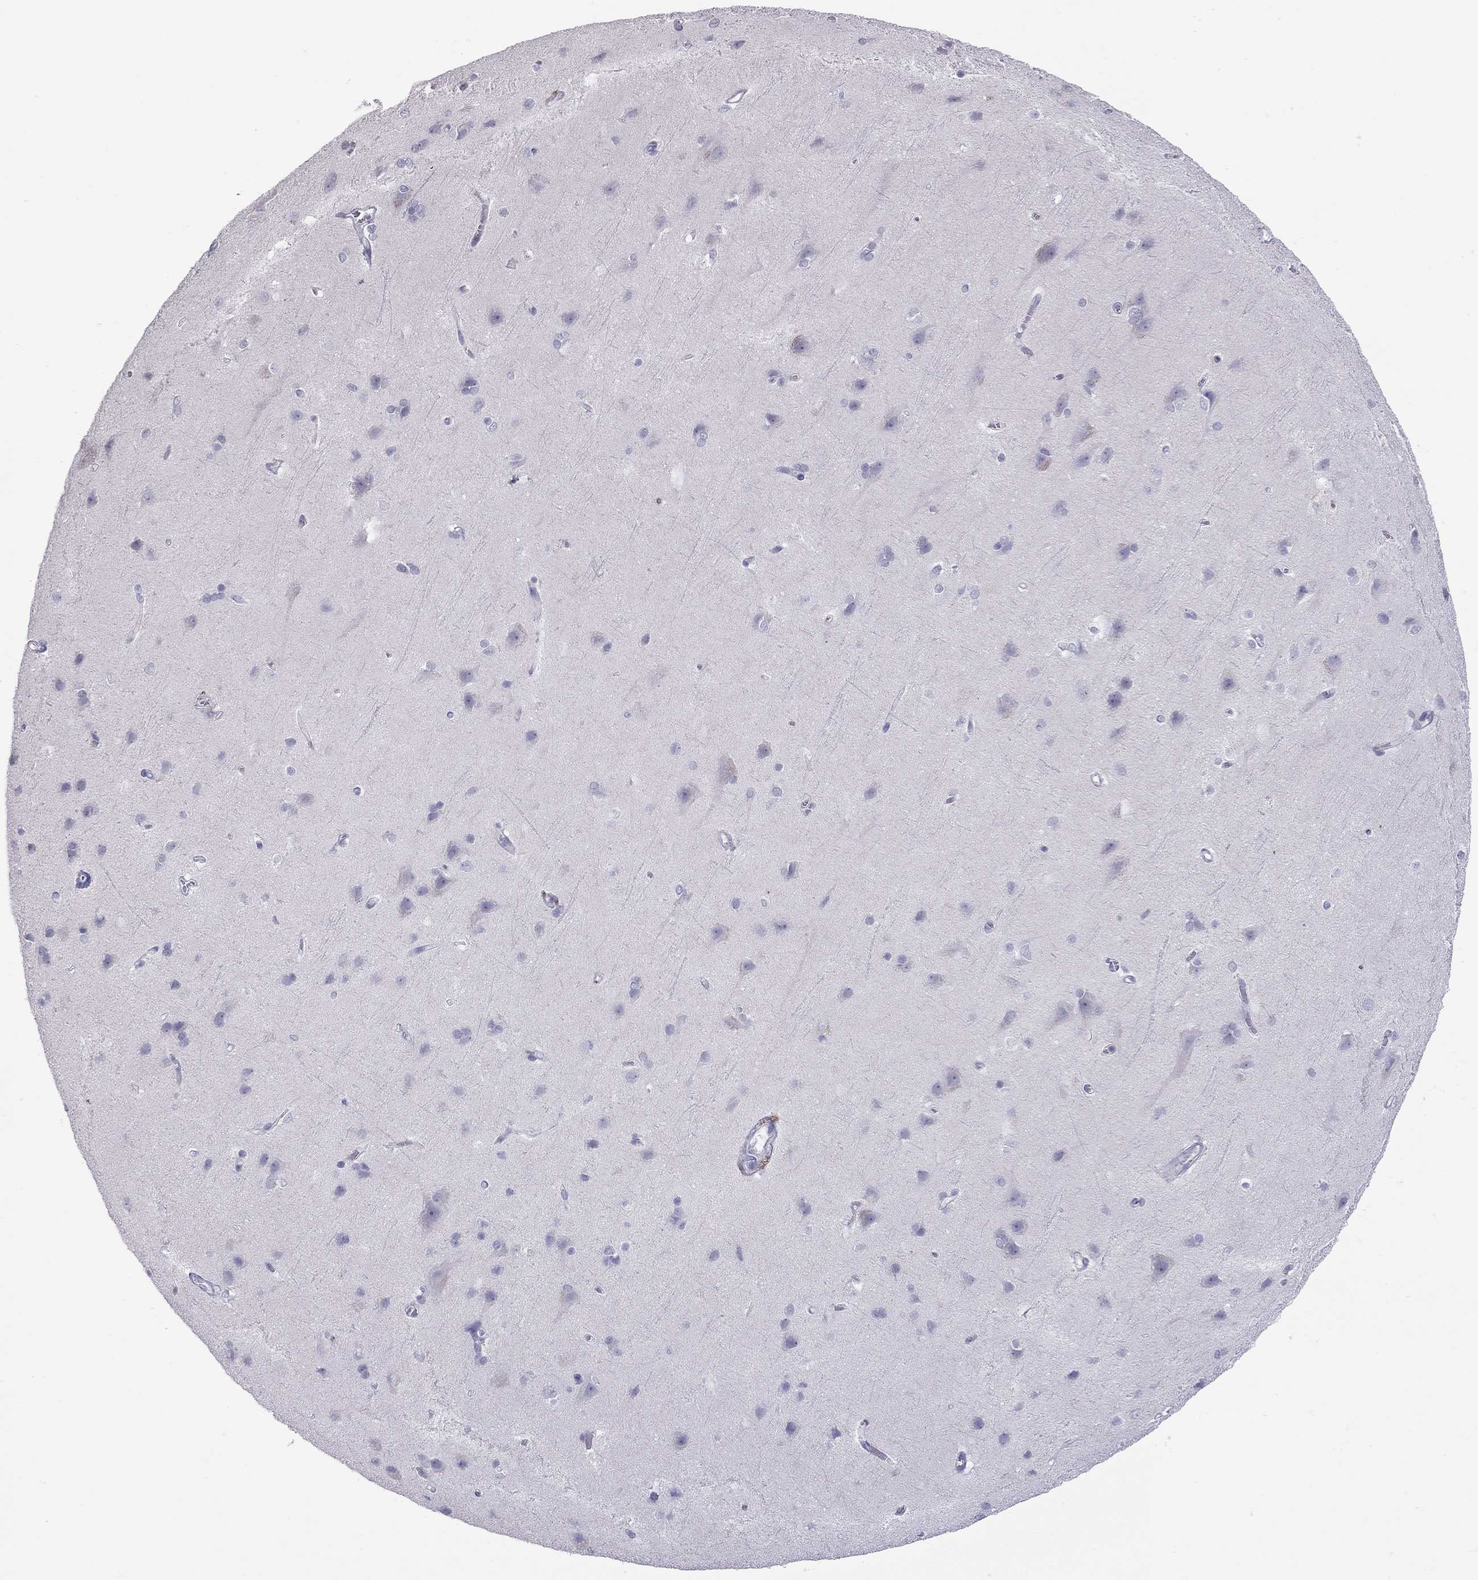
{"staining": {"intensity": "negative", "quantity": "none", "location": "none"}, "tissue": "cerebral cortex", "cell_type": "Endothelial cells", "image_type": "normal", "snomed": [{"axis": "morphology", "description": "Normal tissue, NOS"}, {"axis": "topography", "description": "Cerebral cortex"}], "caption": "DAB immunohistochemical staining of normal cerebral cortex demonstrates no significant positivity in endothelial cells.", "gene": "MUC16", "patient": {"sex": "male", "age": 37}}